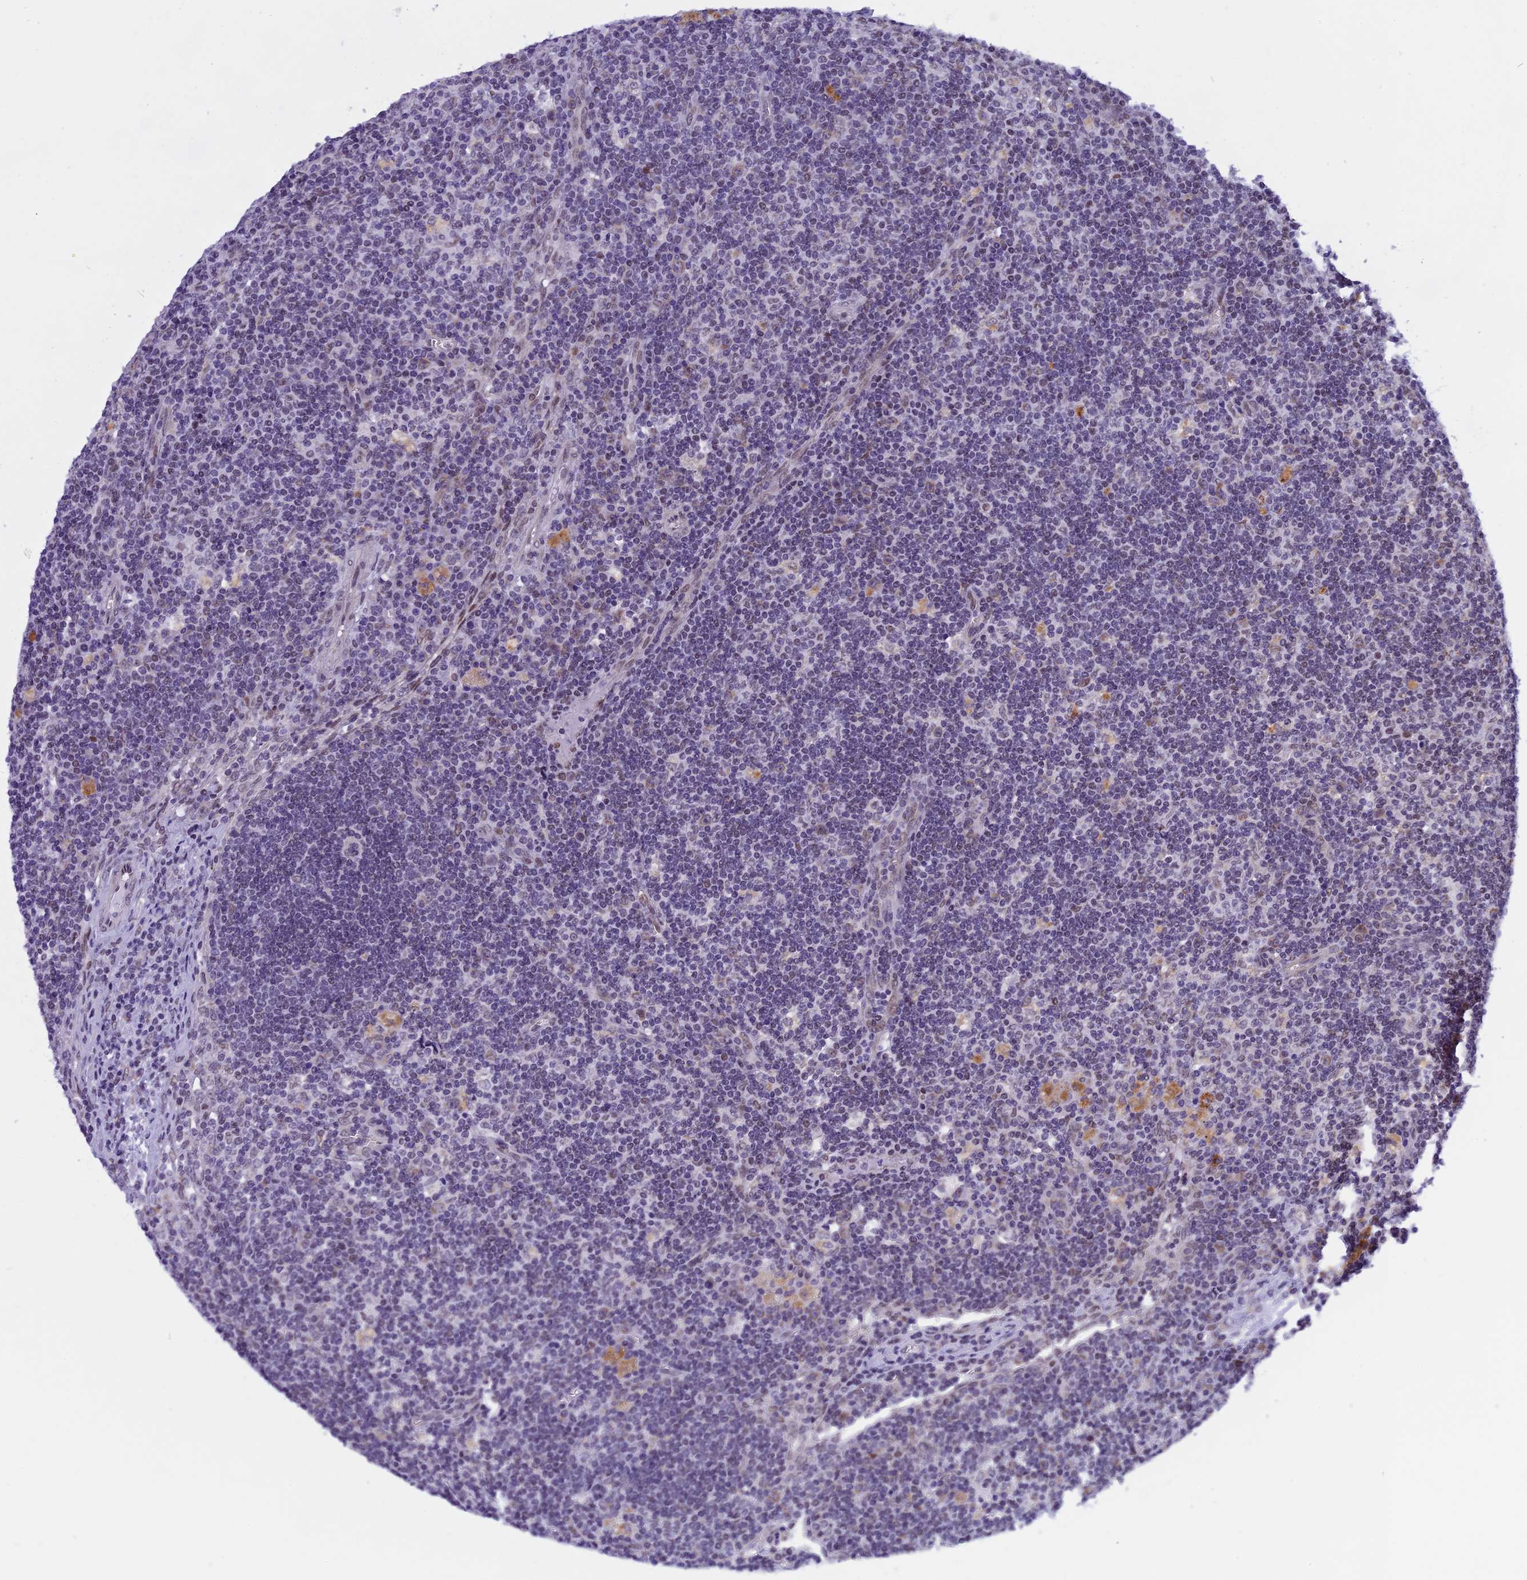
{"staining": {"intensity": "weak", "quantity": "<25%", "location": "cytoplasmic/membranous"}, "tissue": "lymph node", "cell_type": "Germinal center cells", "image_type": "normal", "snomed": [{"axis": "morphology", "description": "Normal tissue, NOS"}, {"axis": "topography", "description": "Lymph node"}], "caption": "Immunohistochemistry (IHC) of normal lymph node displays no staining in germinal center cells. (DAB immunohistochemistry with hematoxylin counter stain).", "gene": "ZNF317", "patient": {"sex": "male", "age": 58}}